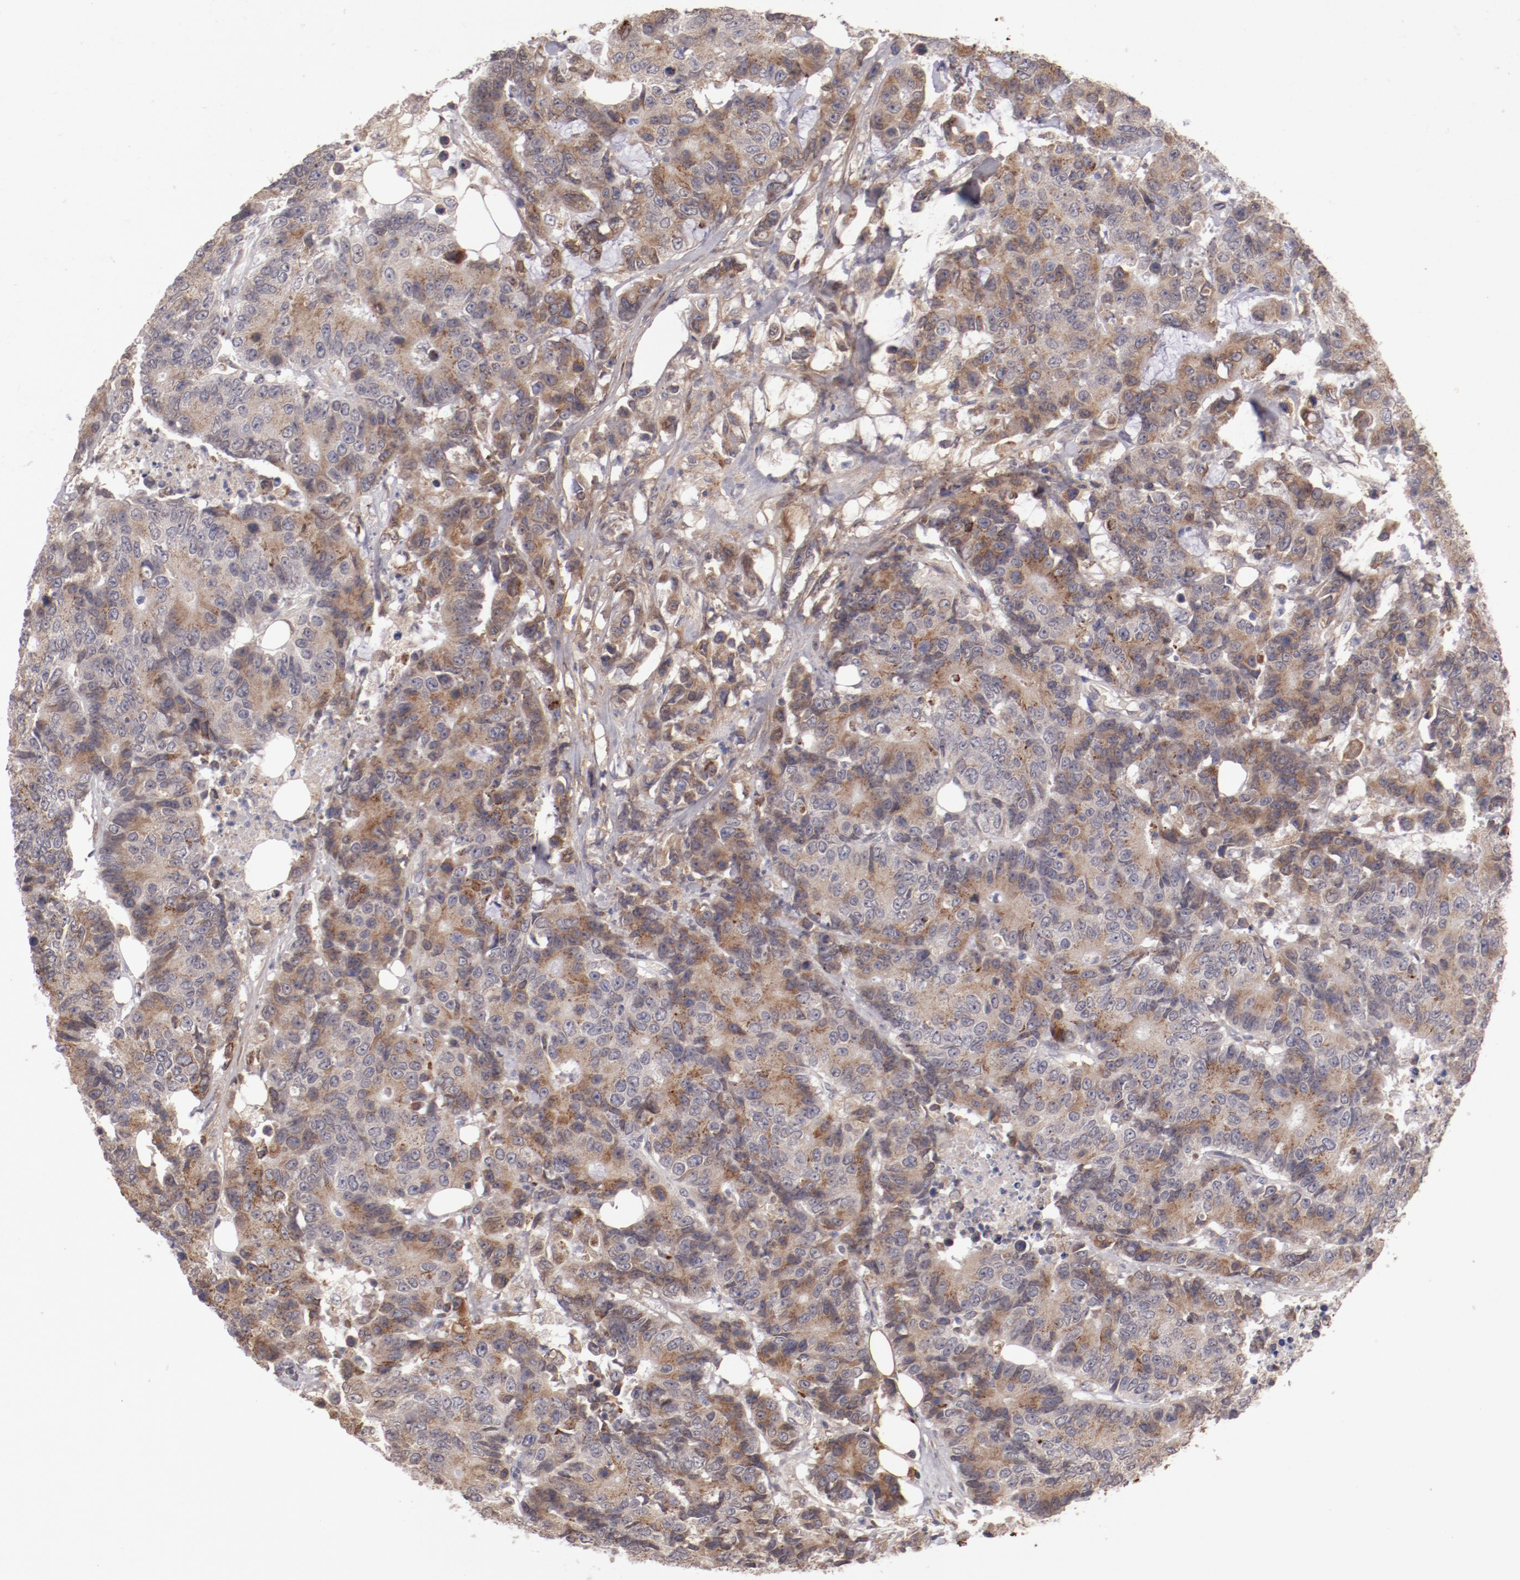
{"staining": {"intensity": "moderate", "quantity": "25%-75%", "location": "cytoplasmic/membranous"}, "tissue": "colorectal cancer", "cell_type": "Tumor cells", "image_type": "cancer", "snomed": [{"axis": "morphology", "description": "Adenocarcinoma, NOS"}, {"axis": "topography", "description": "Colon"}], "caption": "Adenocarcinoma (colorectal) stained for a protein (brown) displays moderate cytoplasmic/membranous positive expression in about 25%-75% of tumor cells.", "gene": "IL12A", "patient": {"sex": "female", "age": 86}}